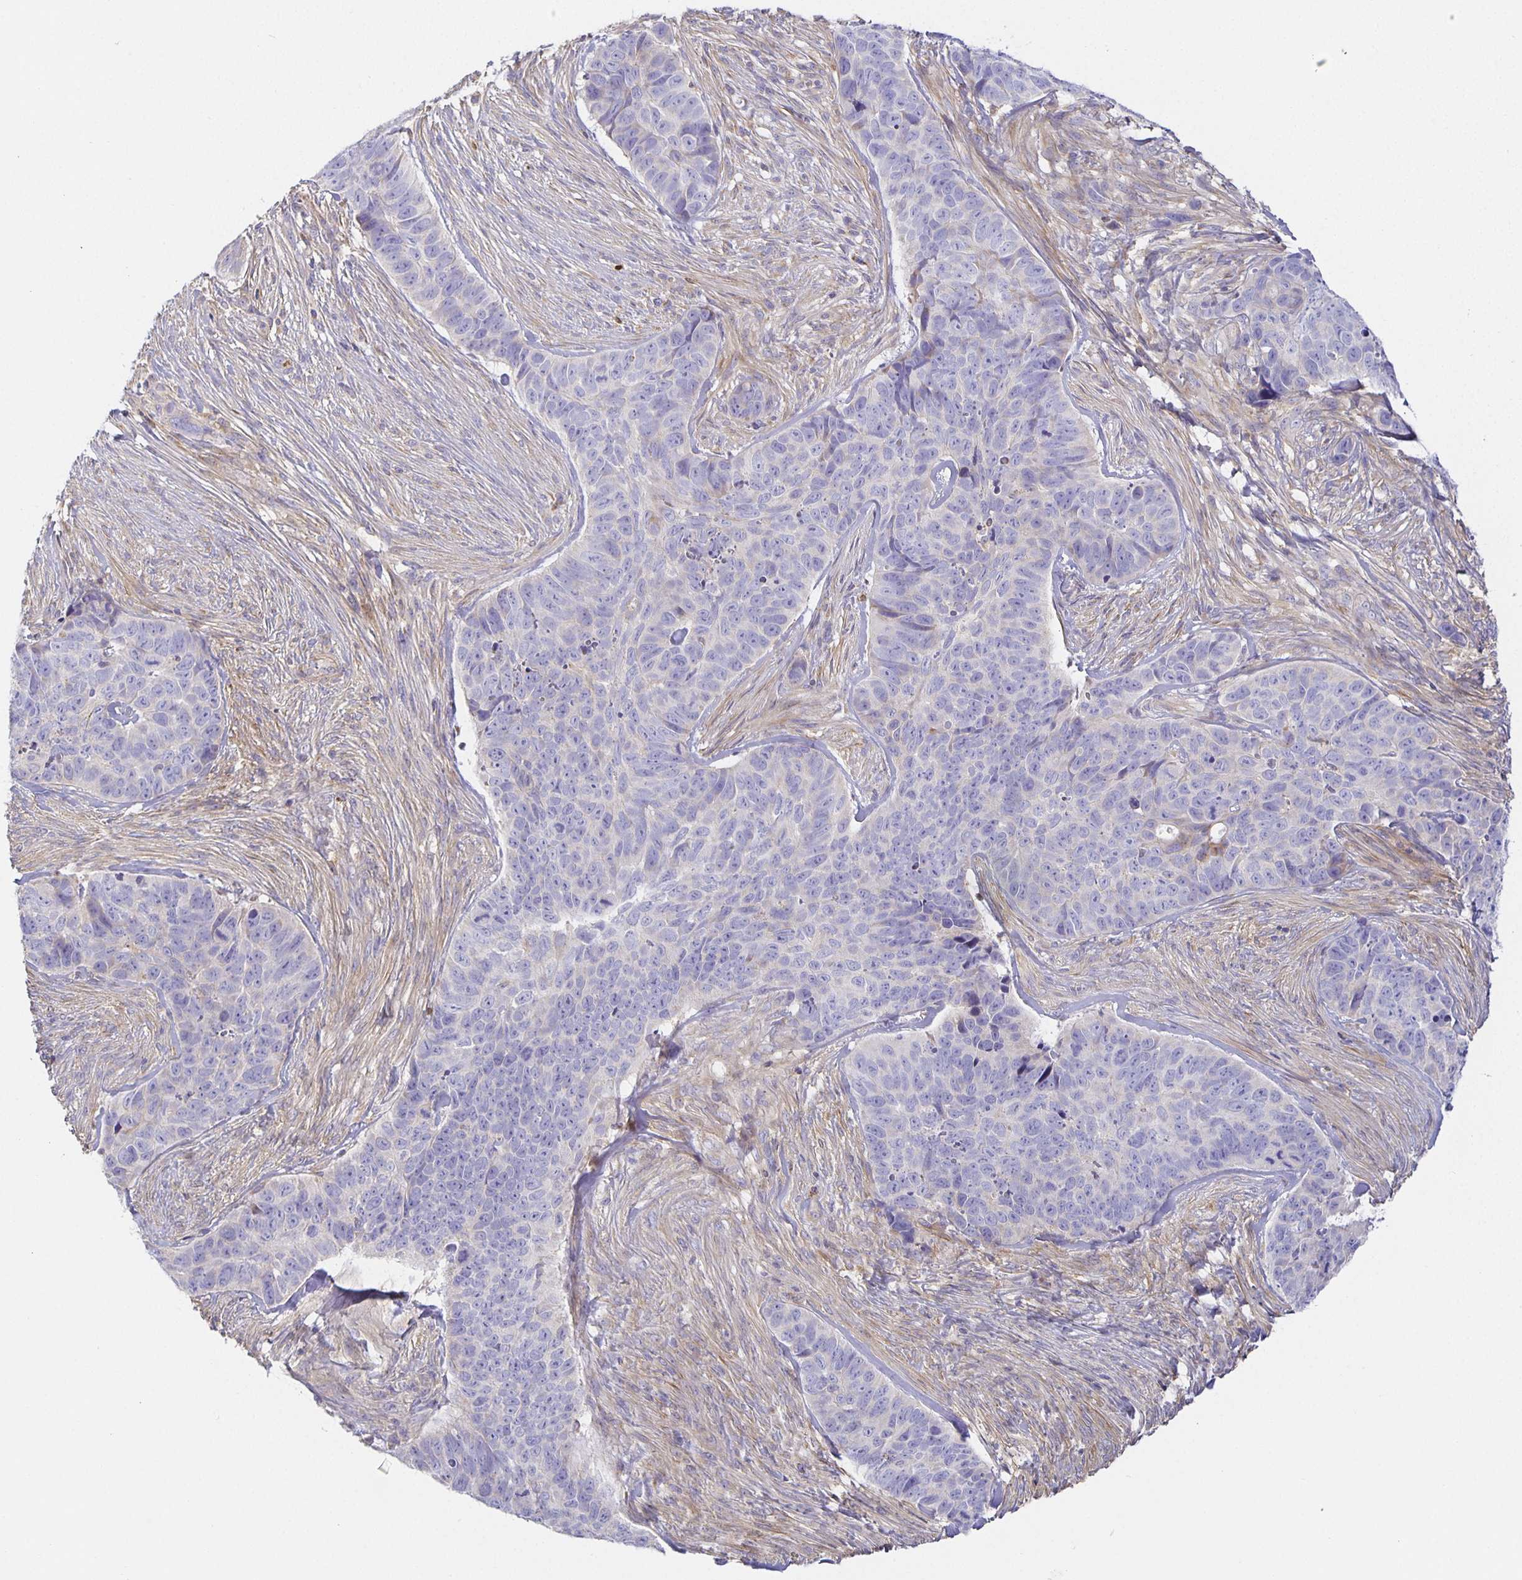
{"staining": {"intensity": "negative", "quantity": "none", "location": "none"}, "tissue": "skin cancer", "cell_type": "Tumor cells", "image_type": "cancer", "snomed": [{"axis": "morphology", "description": "Basal cell carcinoma"}, {"axis": "topography", "description": "Skin"}], "caption": "This histopathology image is of basal cell carcinoma (skin) stained with IHC to label a protein in brown with the nuclei are counter-stained blue. There is no staining in tumor cells.", "gene": "FLRT3", "patient": {"sex": "female", "age": 82}}